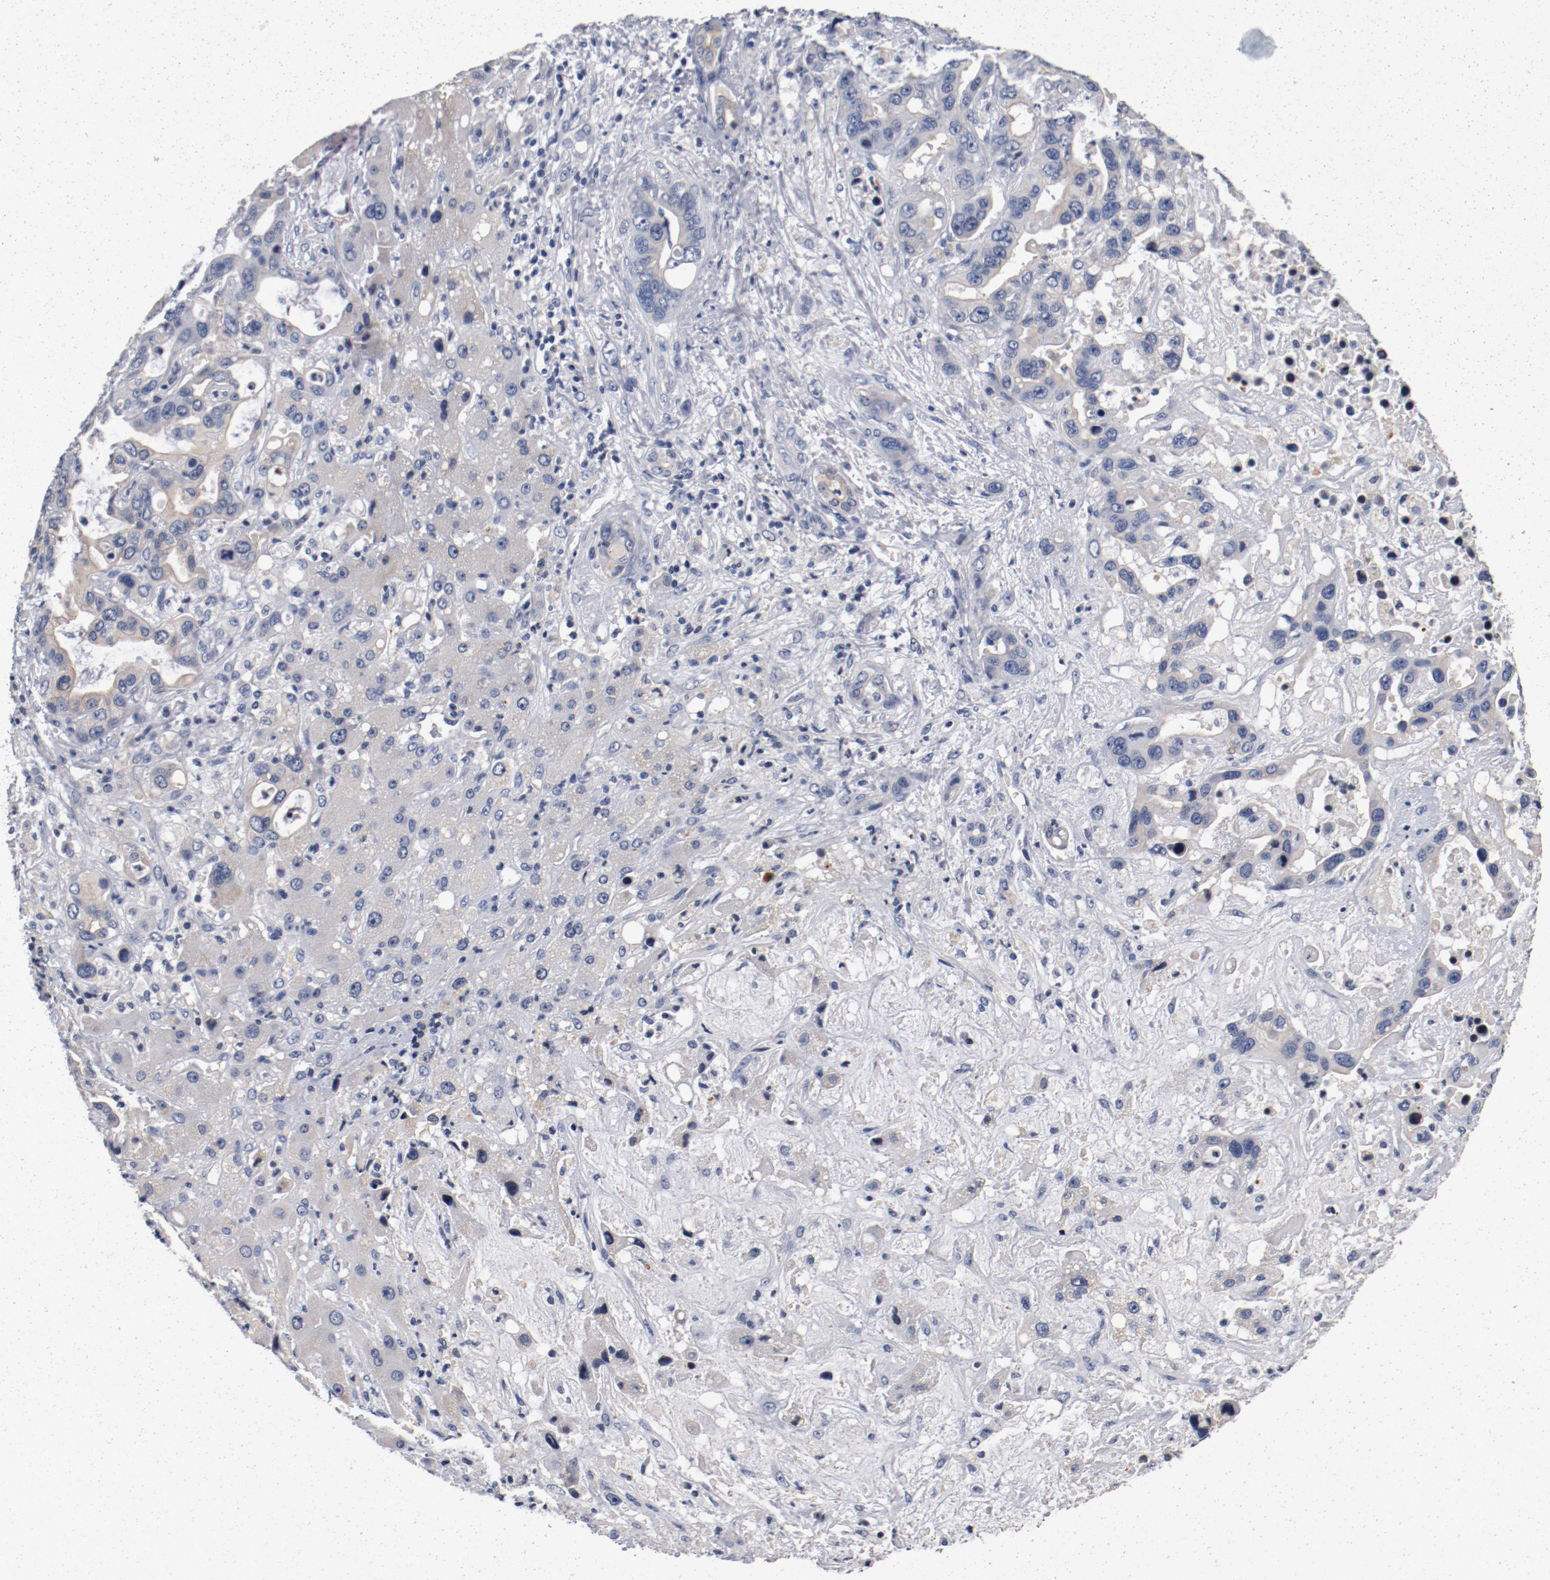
{"staining": {"intensity": "negative", "quantity": "none", "location": "none"}, "tissue": "liver cancer", "cell_type": "Tumor cells", "image_type": "cancer", "snomed": [{"axis": "morphology", "description": "Cholangiocarcinoma"}, {"axis": "topography", "description": "Liver"}], "caption": "Photomicrograph shows no significant protein positivity in tumor cells of liver cancer.", "gene": "PIM1", "patient": {"sex": "female", "age": 65}}